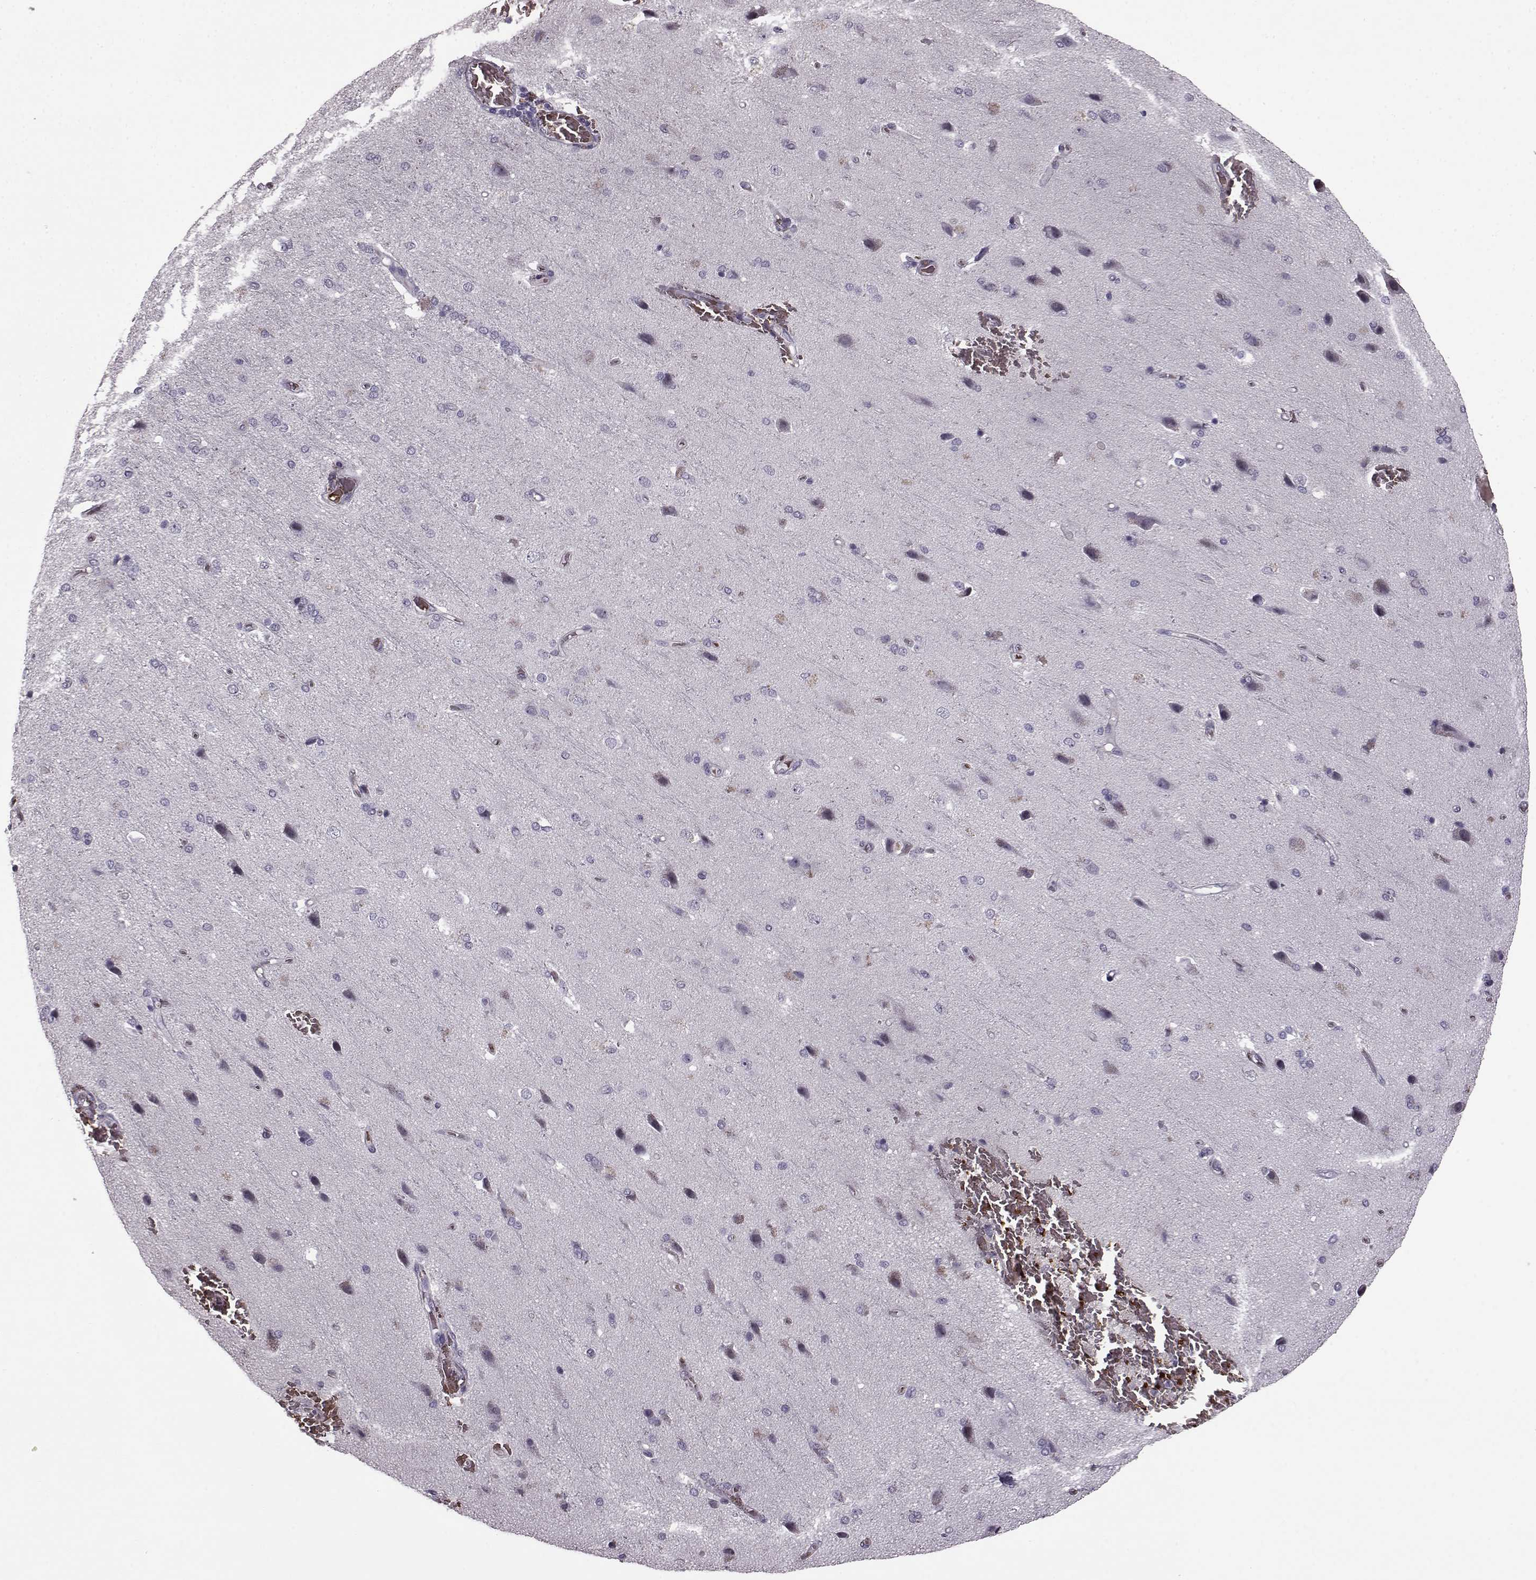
{"staining": {"intensity": "negative", "quantity": "none", "location": "none"}, "tissue": "cerebral cortex", "cell_type": "Endothelial cells", "image_type": "normal", "snomed": [{"axis": "morphology", "description": "Normal tissue, NOS"}, {"axis": "morphology", "description": "Glioma, malignant, High grade"}, {"axis": "topography", "description": "Cerebral cortex"}], "caption": "The micrograph displays no significant expression in endothelial cells of cerebral cortex. Brightfield microscopy of IHC stained with DAB (3,3'-diaminobenzidine) (brown) and hematoxylin (blue), captured at high magnification.", "gene": "PROP1", "patient": {"sex": "male", "age": 77}}